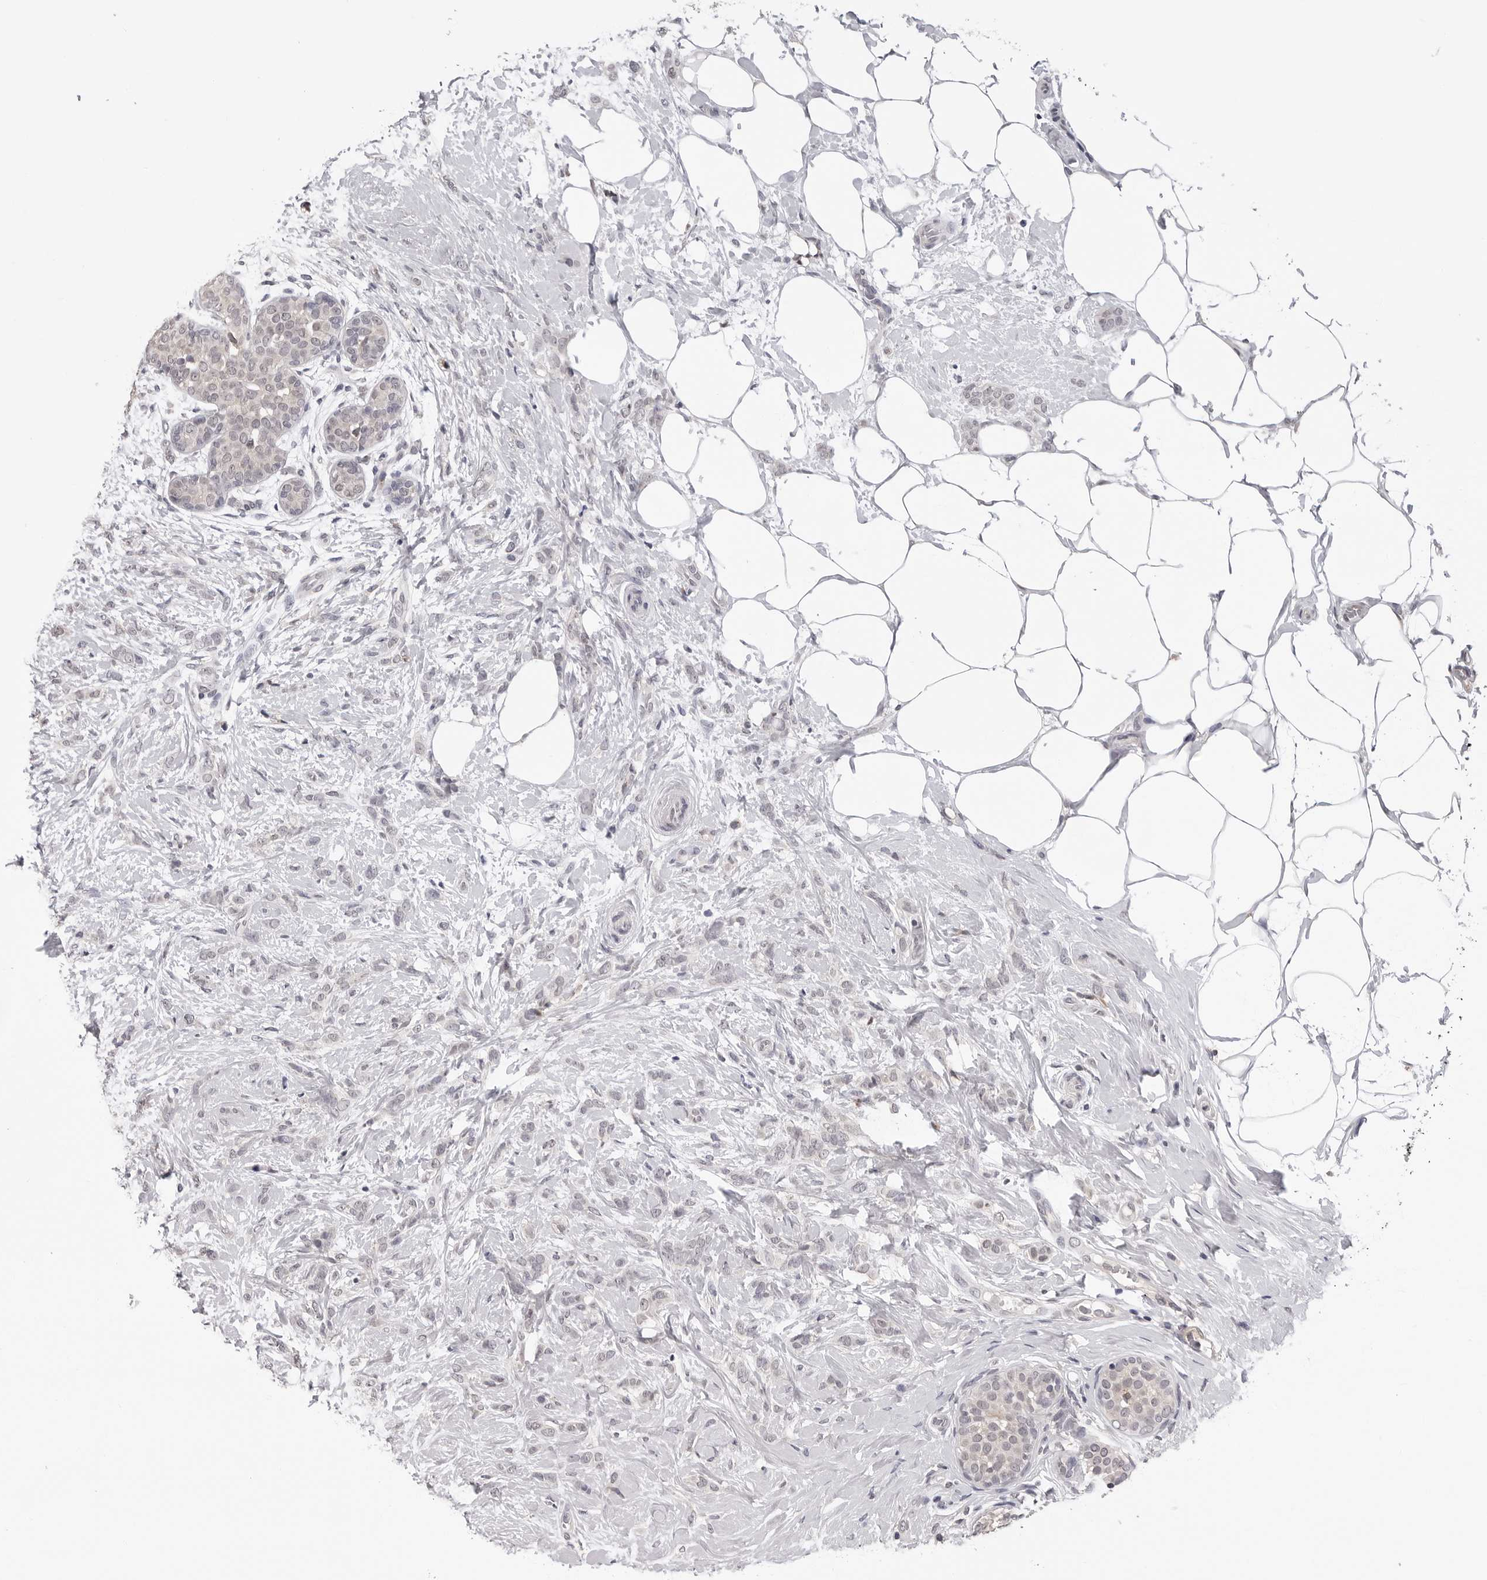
{"staining": {"intensity": "negative", "quantity": "none", "location": "none"}, "tissue": "breast cancer", "cell_type": "Tumor cells", "image_type": "cancer", "snomed": [{"axis": "morphology", "description": "Lobular carcinoma, in situ"}, {"axis": "morphology", "description": "Lobular carcinoma"}, {"axis": "topography", "description": "Breast"}], "caption": "This is an immunohistochemistry micrograph of human breast cancer (lobular carcinoma in situ). There is no staining in tumor cells.", "gene": "CDK20", "patient": {"sex": "female", "age": 41}}